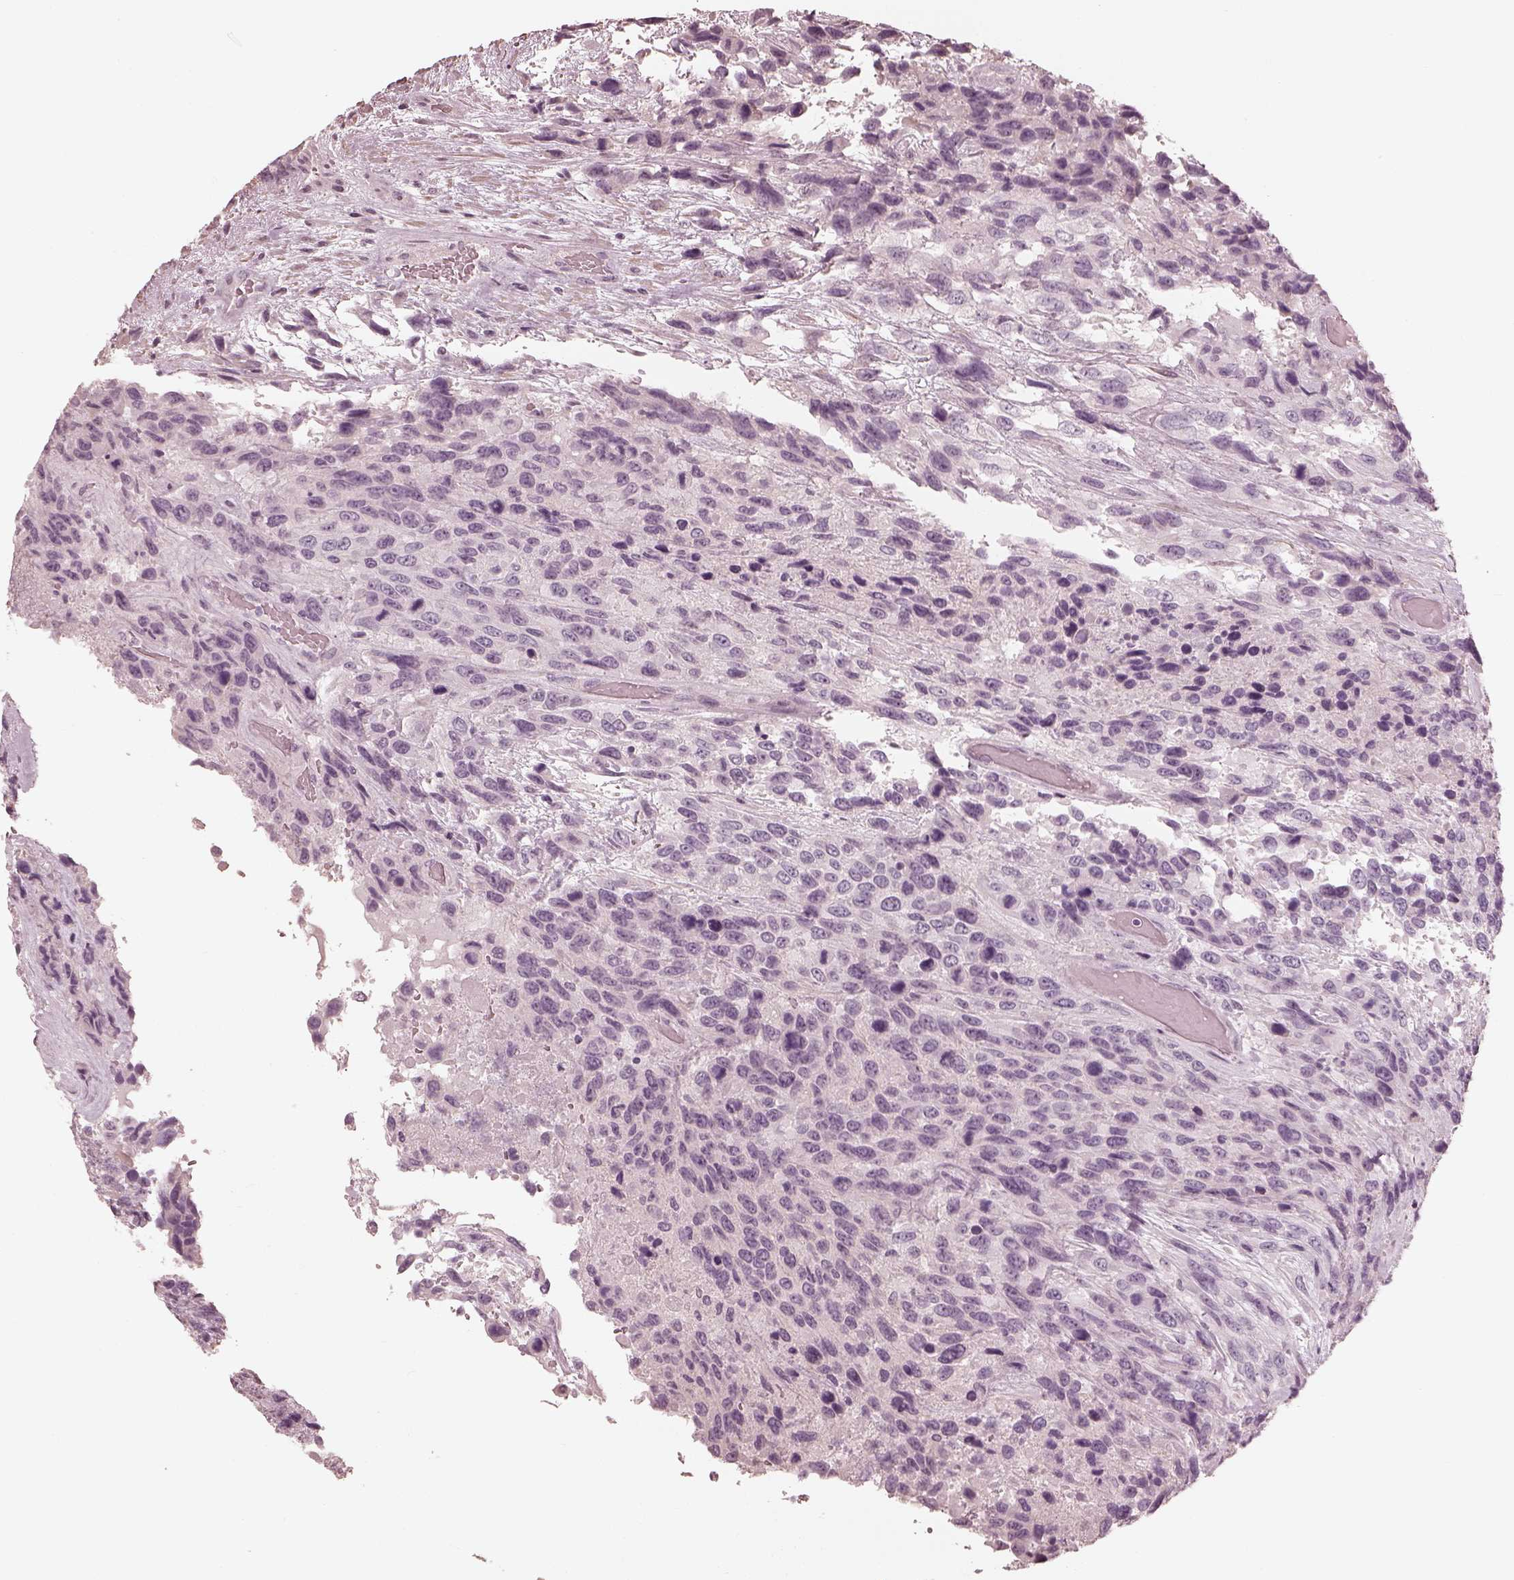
{"staining": {"intensity": "negative", "quantity": "none", "location": "none"}, "tissue": "urothelial cancer", "cell_type": "Tumor cells", "image_type": "cancer", "snomed": [{"axis": "morphology", "description": "Urothelial carcinoma, High grade"}, {"axis": "topography", "description": "Urinary bladder"}], "caption": "There is no significant expression in tumor cells of urothelial cancer.", "gene": "ADRB3", "patient": {"sex": "female", "age": 70}}